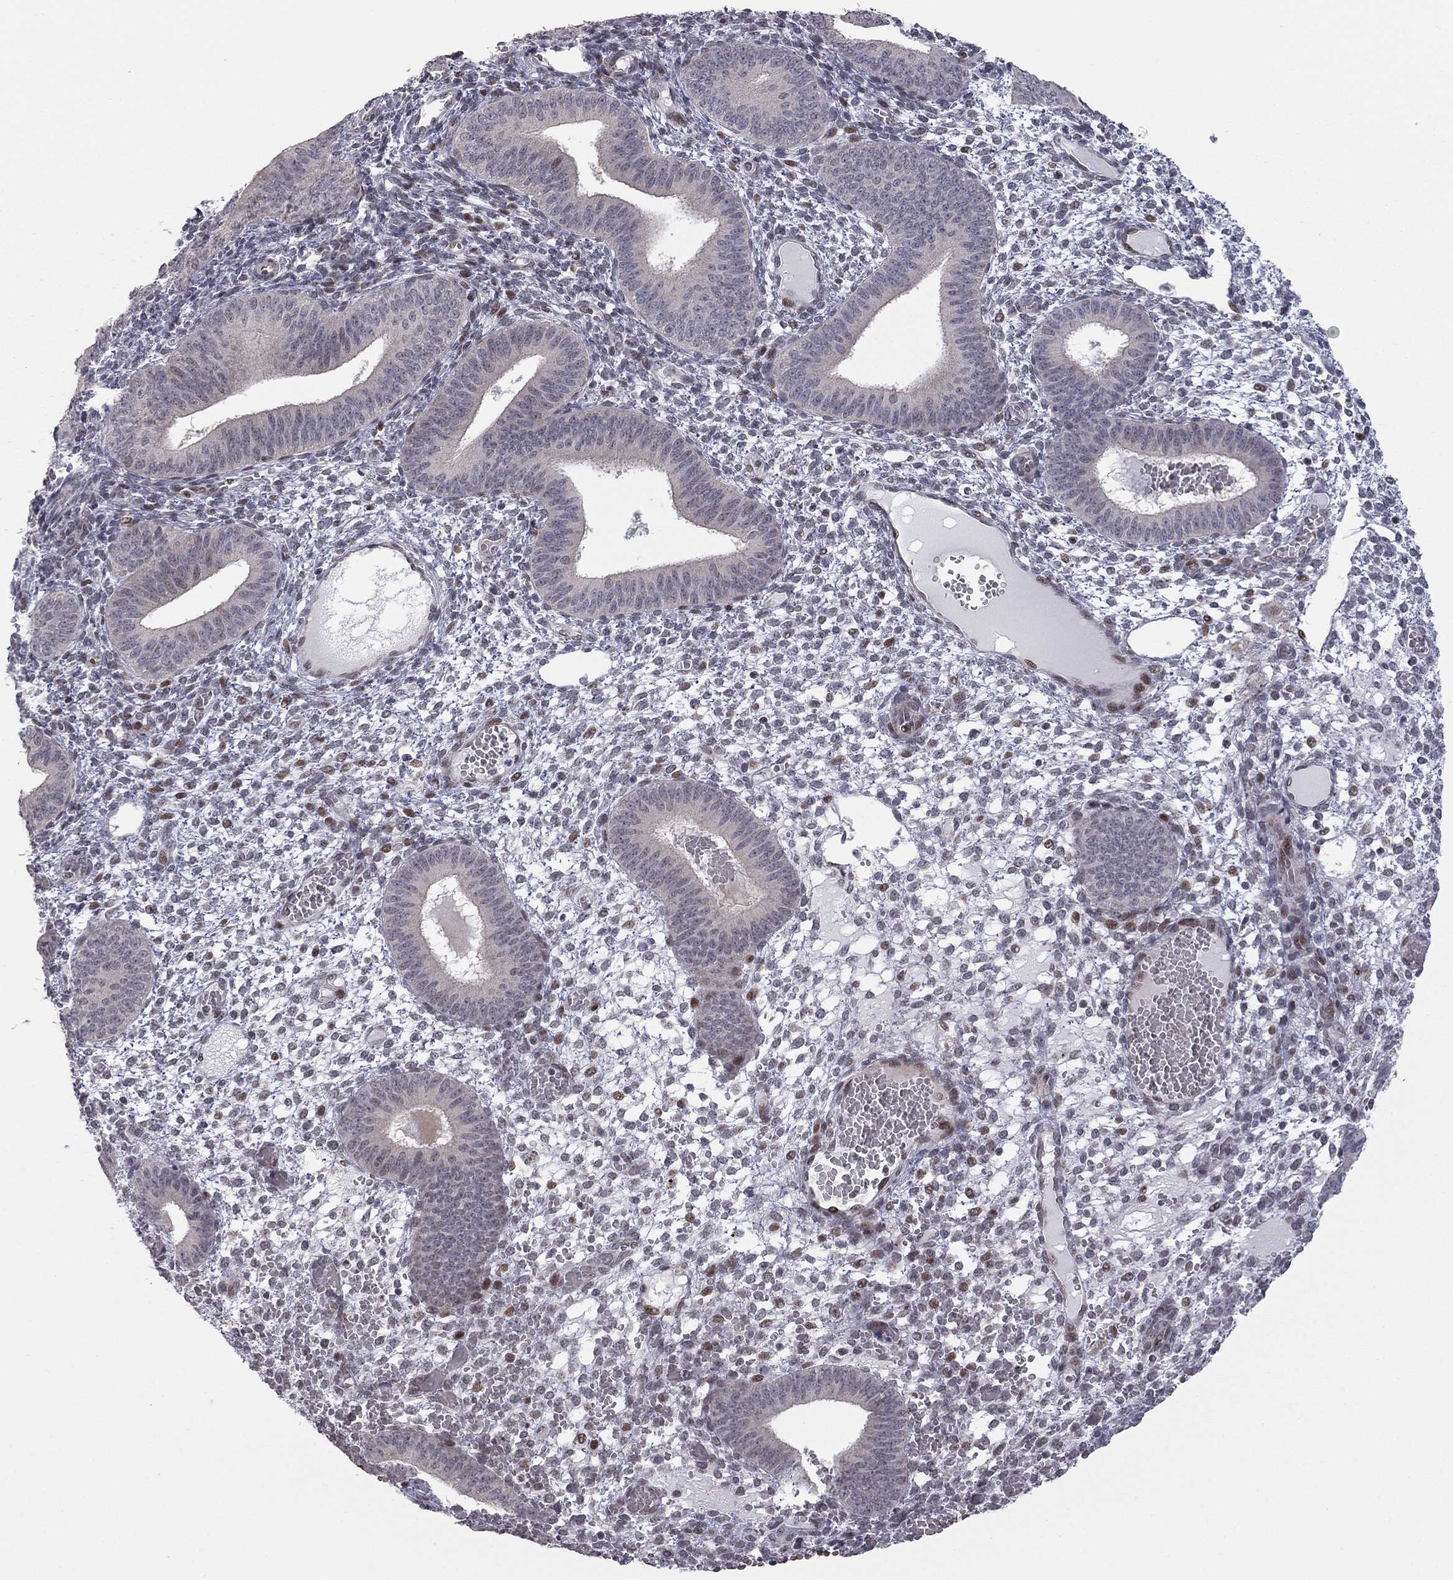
{"staining": {"intensity": "negative", "quantity": "none", "location": "none"}, "tissue": "endometrium", "cell_type": "Cells in endometrial stroma", "image_type": "normal", "snomed": [{"axis": "morphology", "description": "Normal tissue, NOS"}, {"axis": "topography", "description": "Endometrium"}], "caption": "Immunohistochemistry (IHC) of normal endometrium demonstrates no expression in cells in endometrial stroma. The staining is performed using DAB brown chromogen with nuclei counter-stained in using hematoxylin.", "gene": "MC3R", "patient": {"sex": "female", "age": 42}}